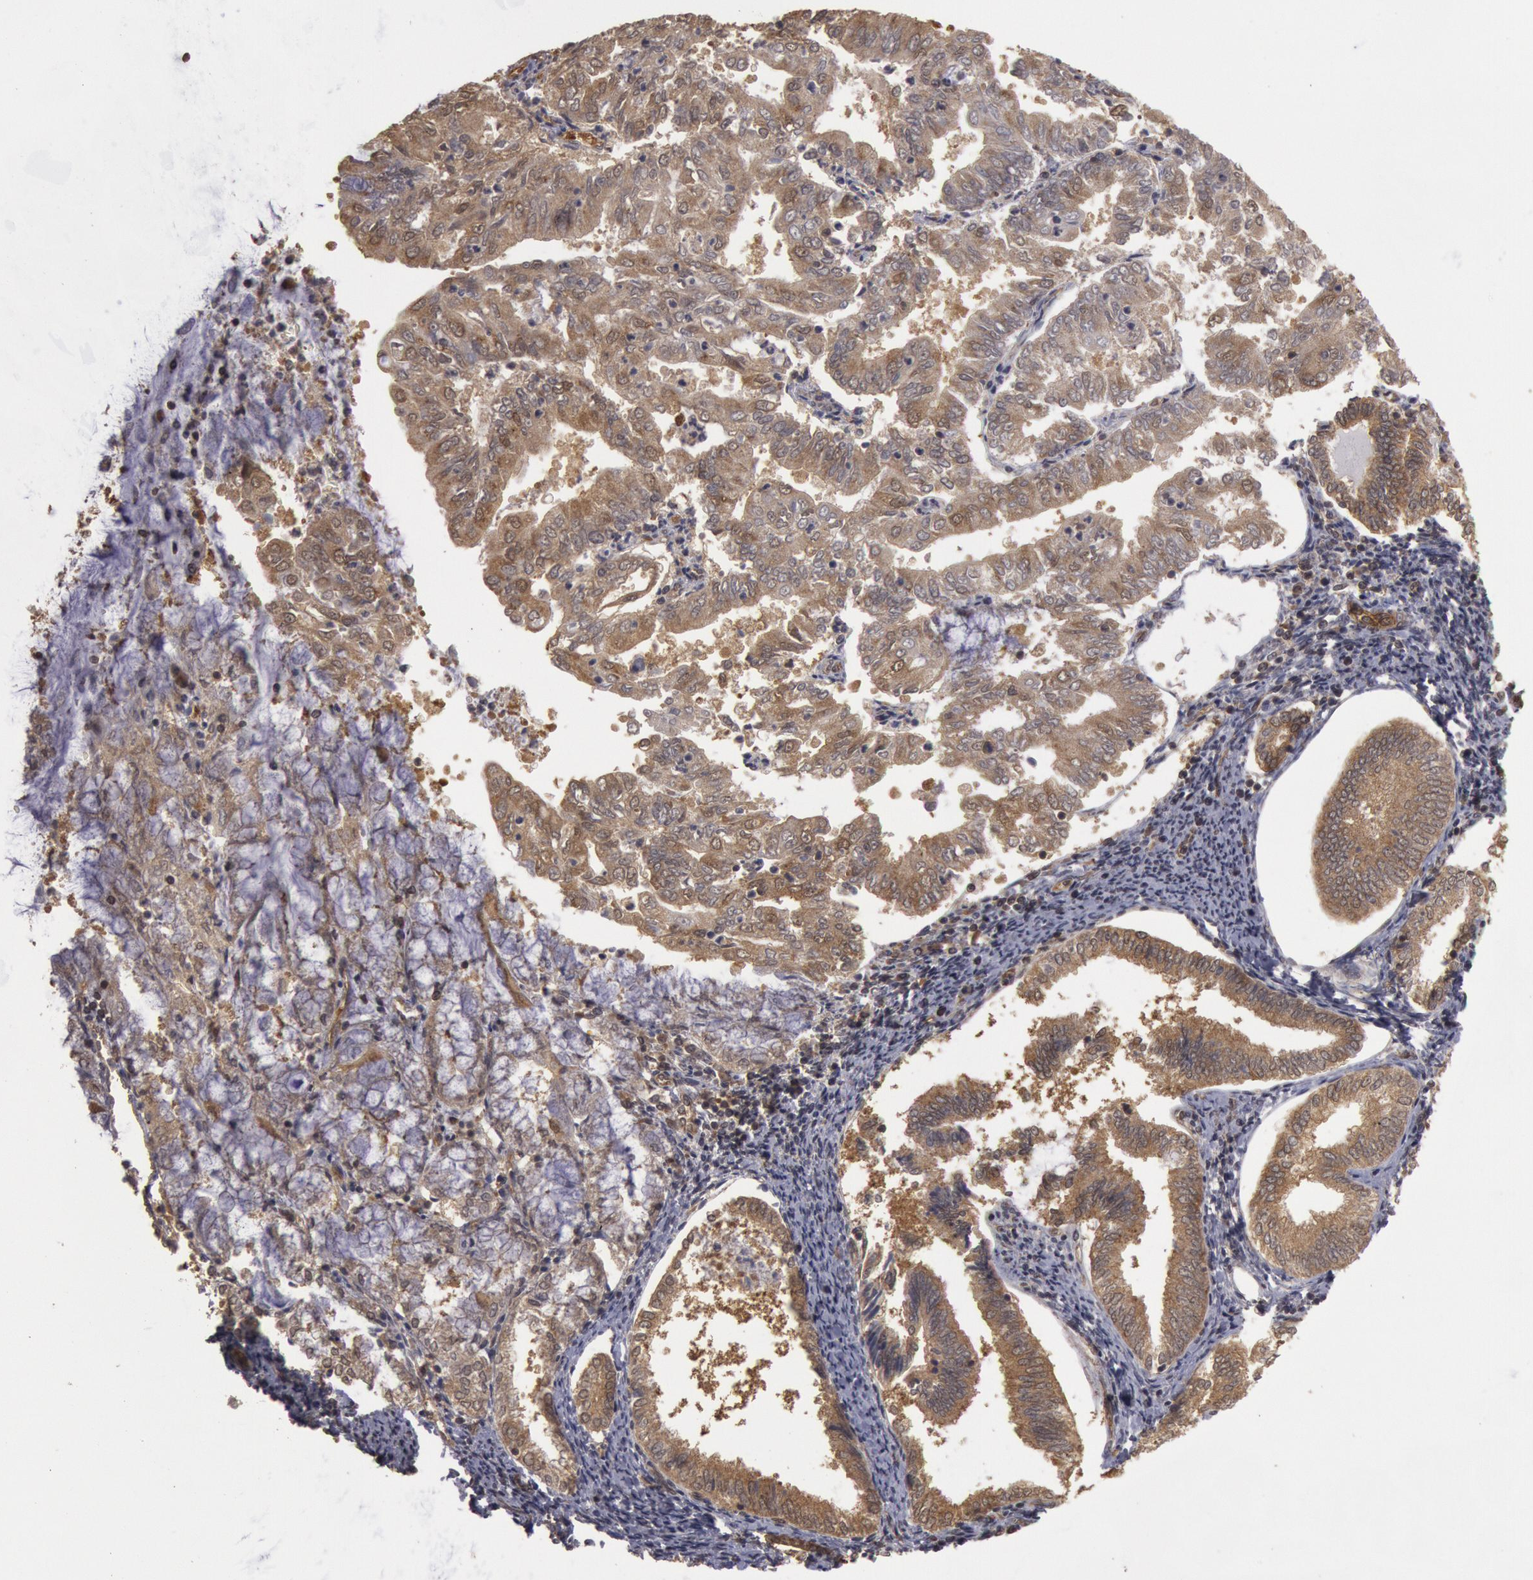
{"staining": {"intensity": "moderate", "quantity": ">75%", "location": "cytoplasmic/membranous"}, "tissue": "endometrial cancer", "cell_type": "Tumor cells", "image_type": "cancer", "snomed": [{"axis": "morphology", "description": "Adenocarcinoma, NOS"}, {"axis": "topography", "description": "Endometrium"}], "caption": "This histopathology image displays endometrial cancer (adenocarcinoma) stained with immunohistochemistry (IHC) to label a protein in brown. The cytoplasmic/membranous of tumor cells show moderate positivity for the protein. Nuclei are counter-stained blue.", "gene": "USP14", "patient": {"sex": "female", "age": 79}}